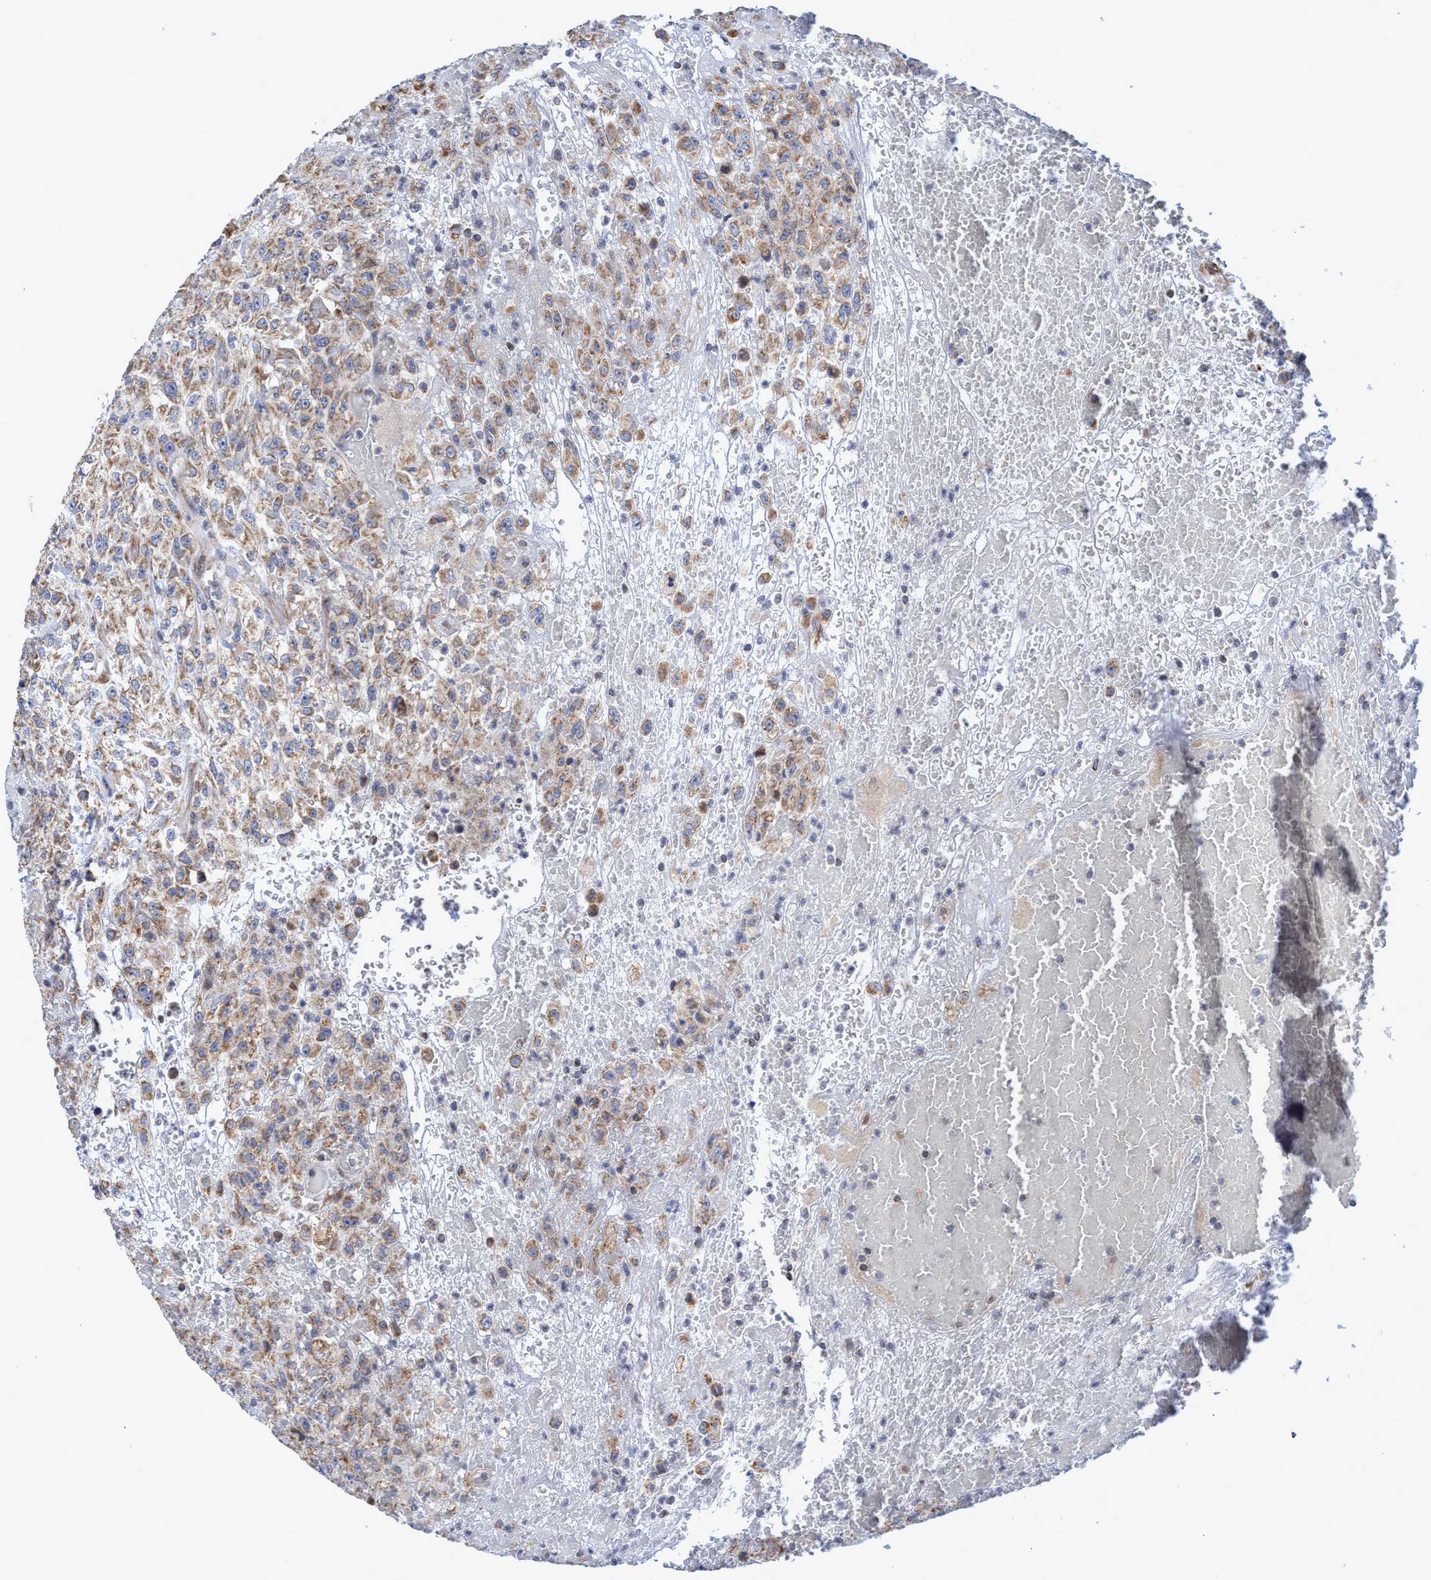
{"staining": {"intensity": "weak", "quantity": ">75%", "location": "cytoplasmic/membranous"}, "tissue": "urothelial cancer", "cell_type": "Tumor cells", "image_type": "cancer", "snomed": [{"axis": "morphology", "description": "Urothelial carcinoma, High grade"}, {"axis": "topography", "description": "Urinary bladder"}], "caption": "This photomicrograph shows immunohistochemistry staining of human urothelial cancer, with low weak cytoplasmic/membranous expression in approximately >75% of tumor cells.", "gene": "NAT16", "patient": {"sex": "male", "age": 46}}